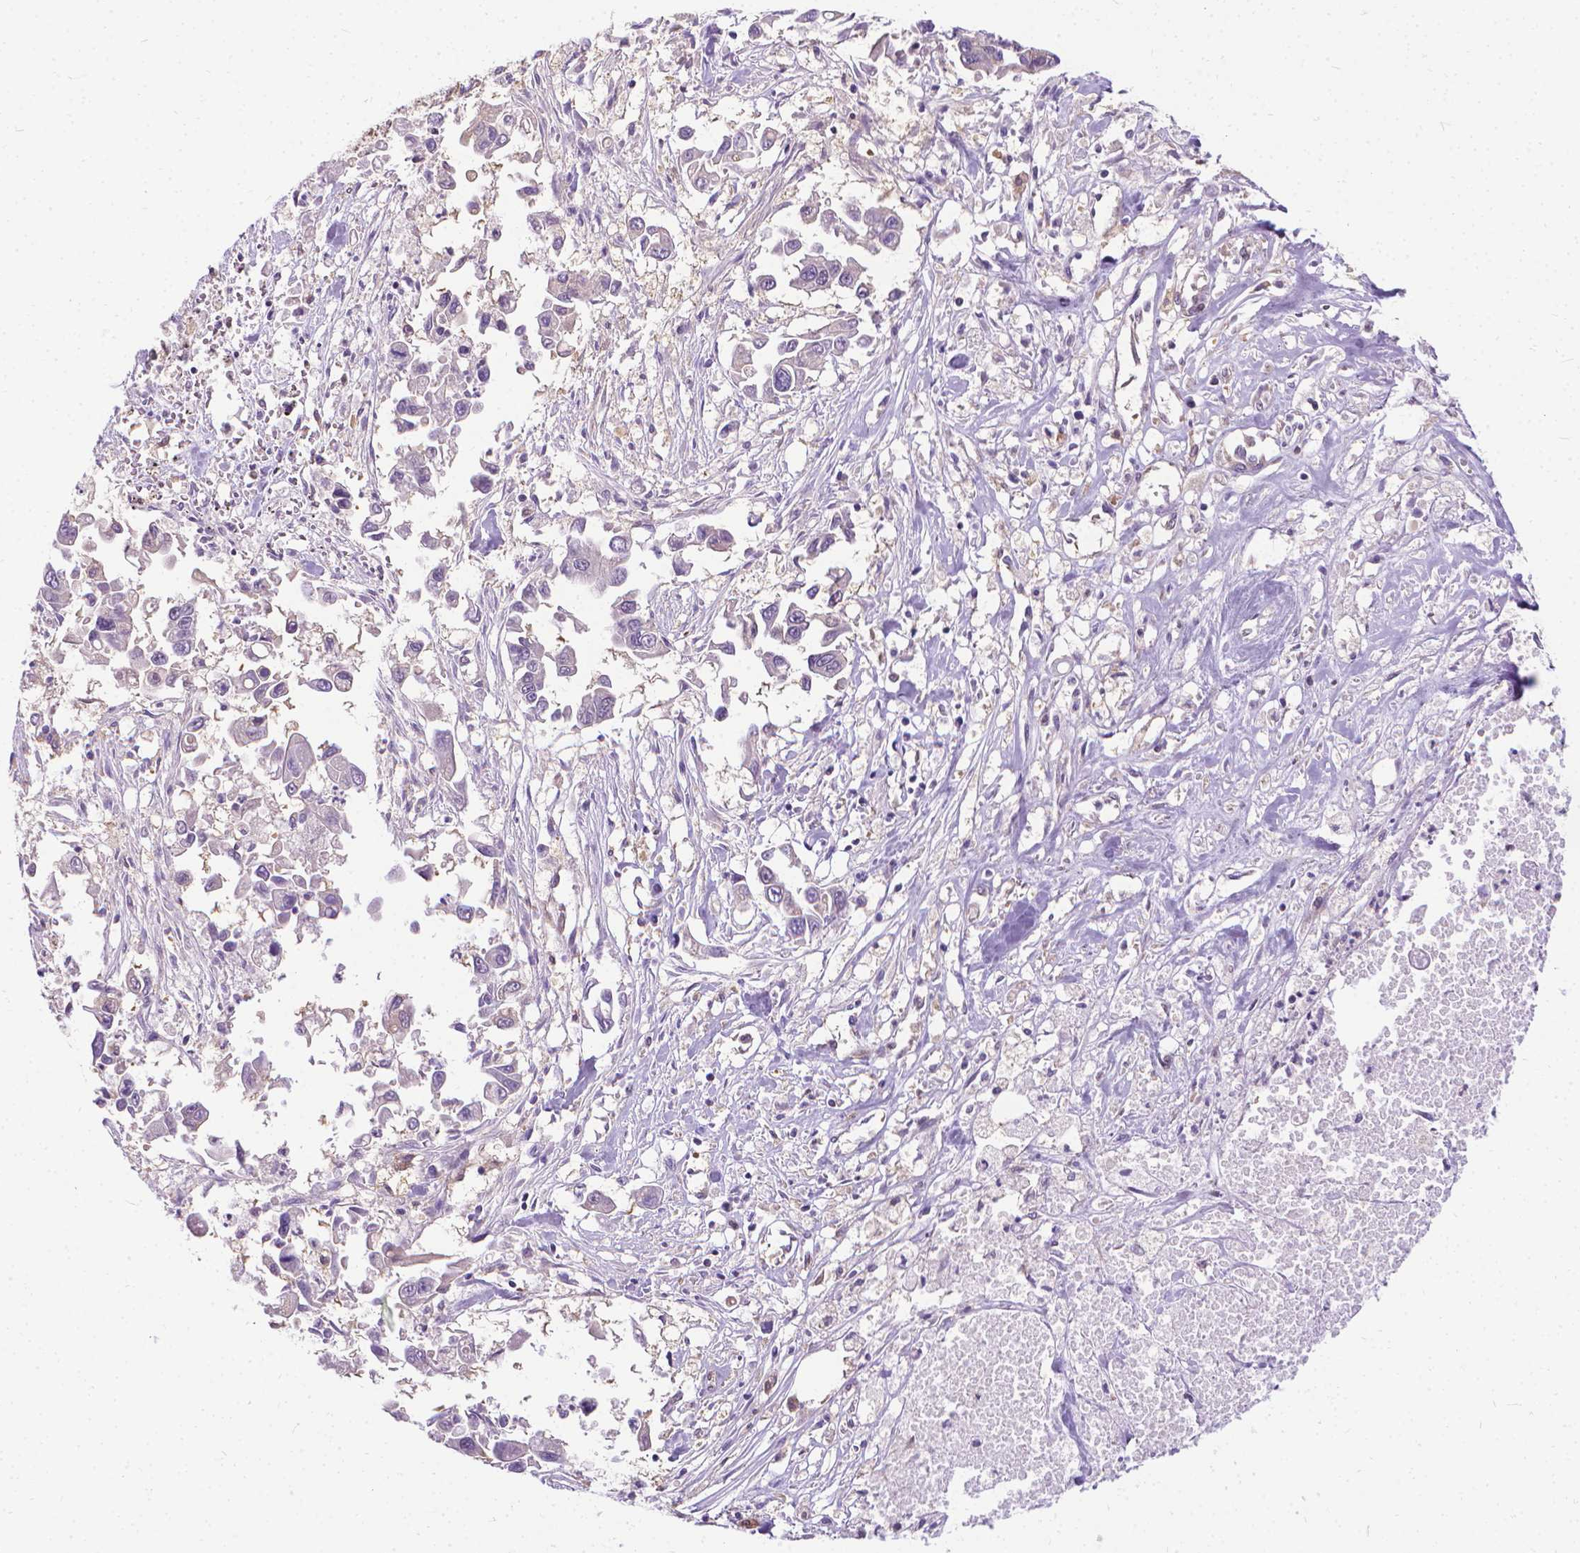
{"staining": {"intensity": "negative", "quantity": "none", "location": "none"}, "tissue": "pancreatic cancer", "cell_type": "Tumor cells", "image_type": "cancer", "snomed": [{"axis": "morphology", "description": "Adenocarcinoma, NOS"}, {"axis": "topography", "description": "Pancreas"}], "caption": "Immunohistochemistry (IHC) image of neoplastic tissue: human adenocarcinoma (pancreatic) stained with DAB (3,3'-diaminobenzidine) reveals no significant protein expression in tumor cells.", "gene": "CFAP299", "patient": {"sex": "female", "age": 83}}